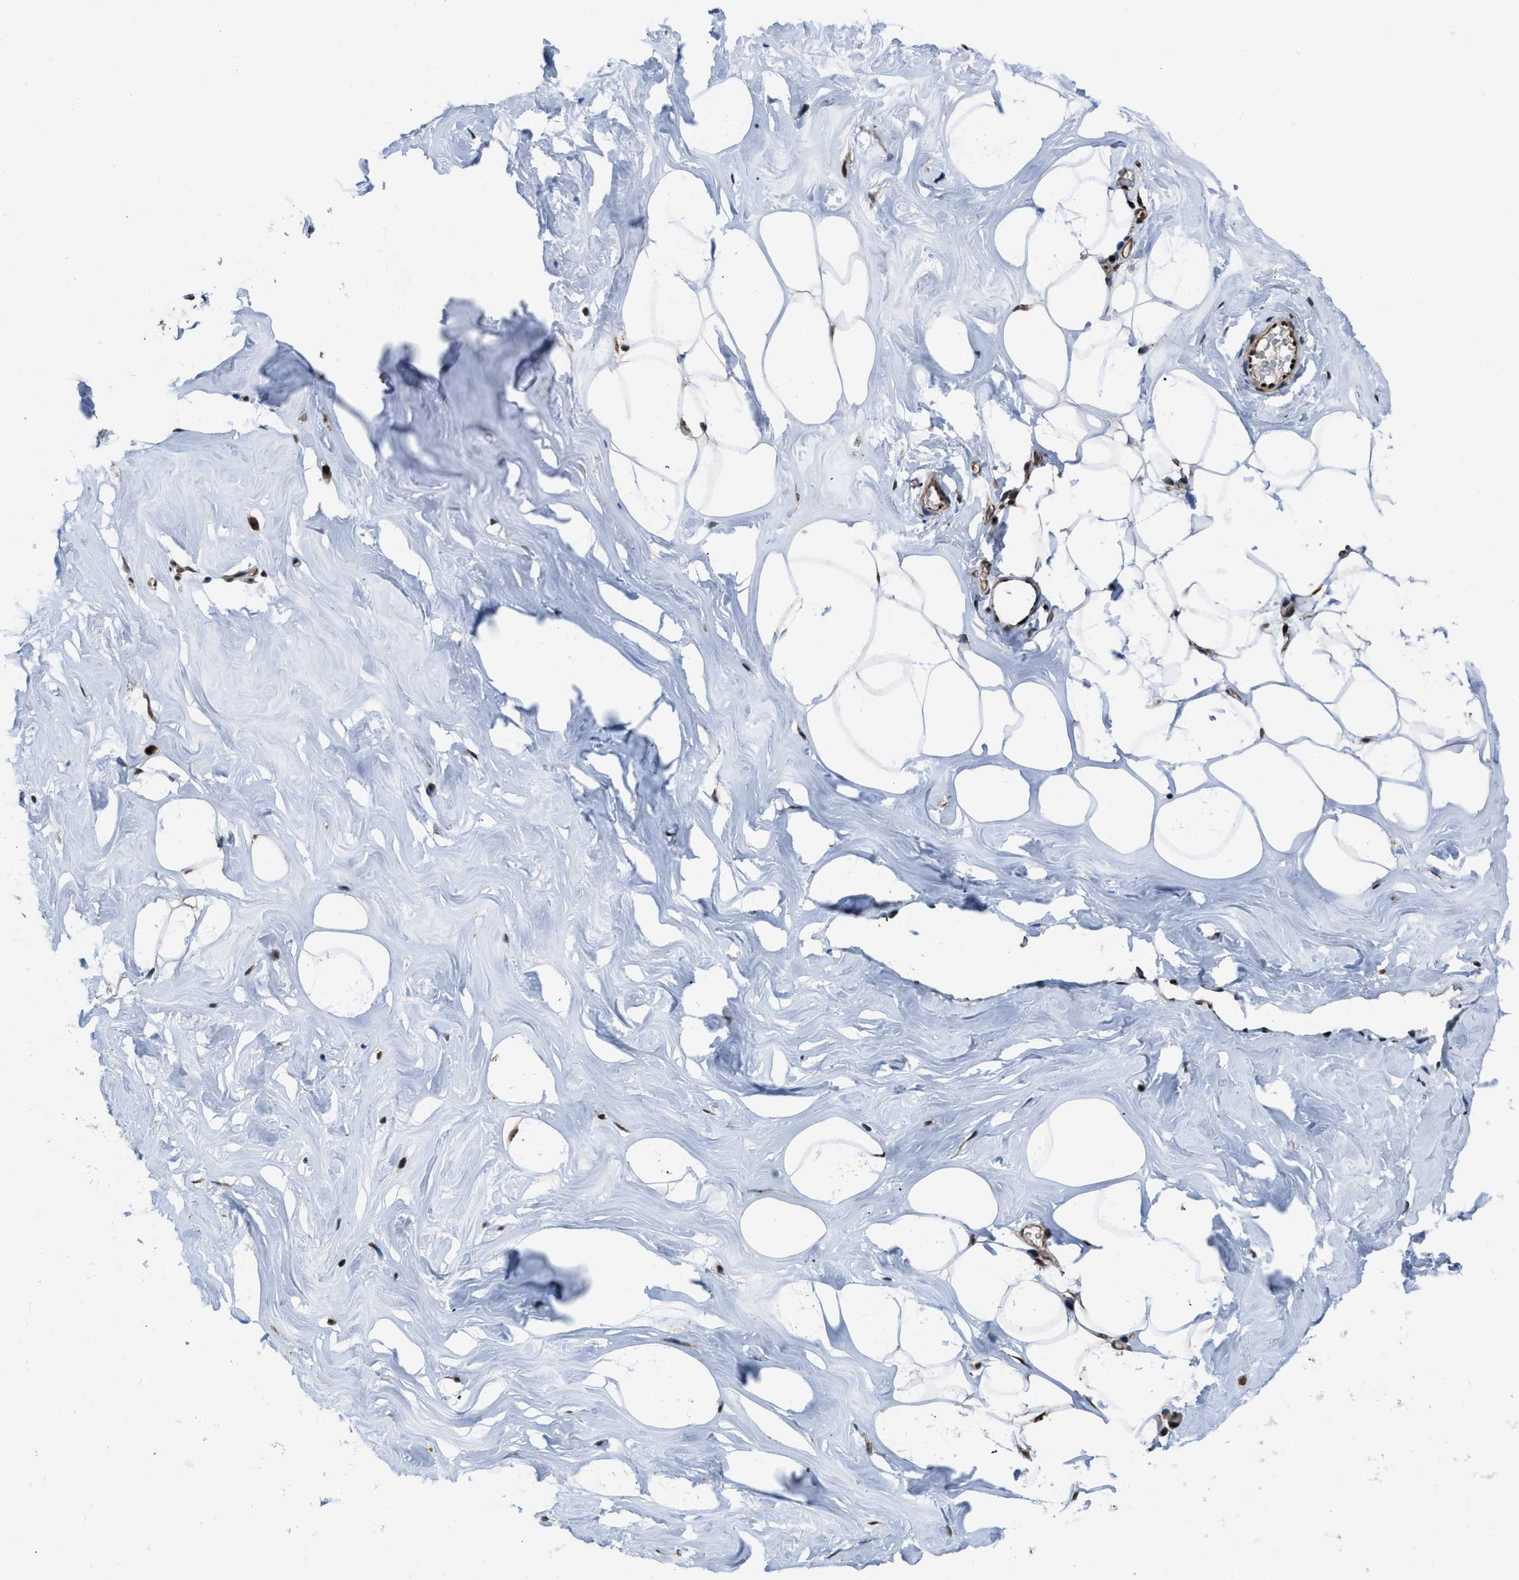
{"staining": {"intensity": "moderate", "quantity": ">75%", "location": "cytoplasmic/membranous,nuclear"}, "tissue": "adipose tissue", "cell_type": "Adipocytes", "image_type": "normal", "snomed": [{"axis": "morphology", "description": "Normal tissue, NOS"}, {"axis": "morphology", "description": "Fibrosis, NOS"}, {"axis": "topography", "description": "Breast"}, {"axis": "topography", "description": "Adipose tissue"}], "caption": "Immunohistochemical staining of unremarkable human adipose tissue displays medium levels of moderate cytoplasmic/membranous,nuclear positivity in approximately >75% of adipocytes.", "gene": "FNTA", "patient": {"sex": "female", "age": 39}}